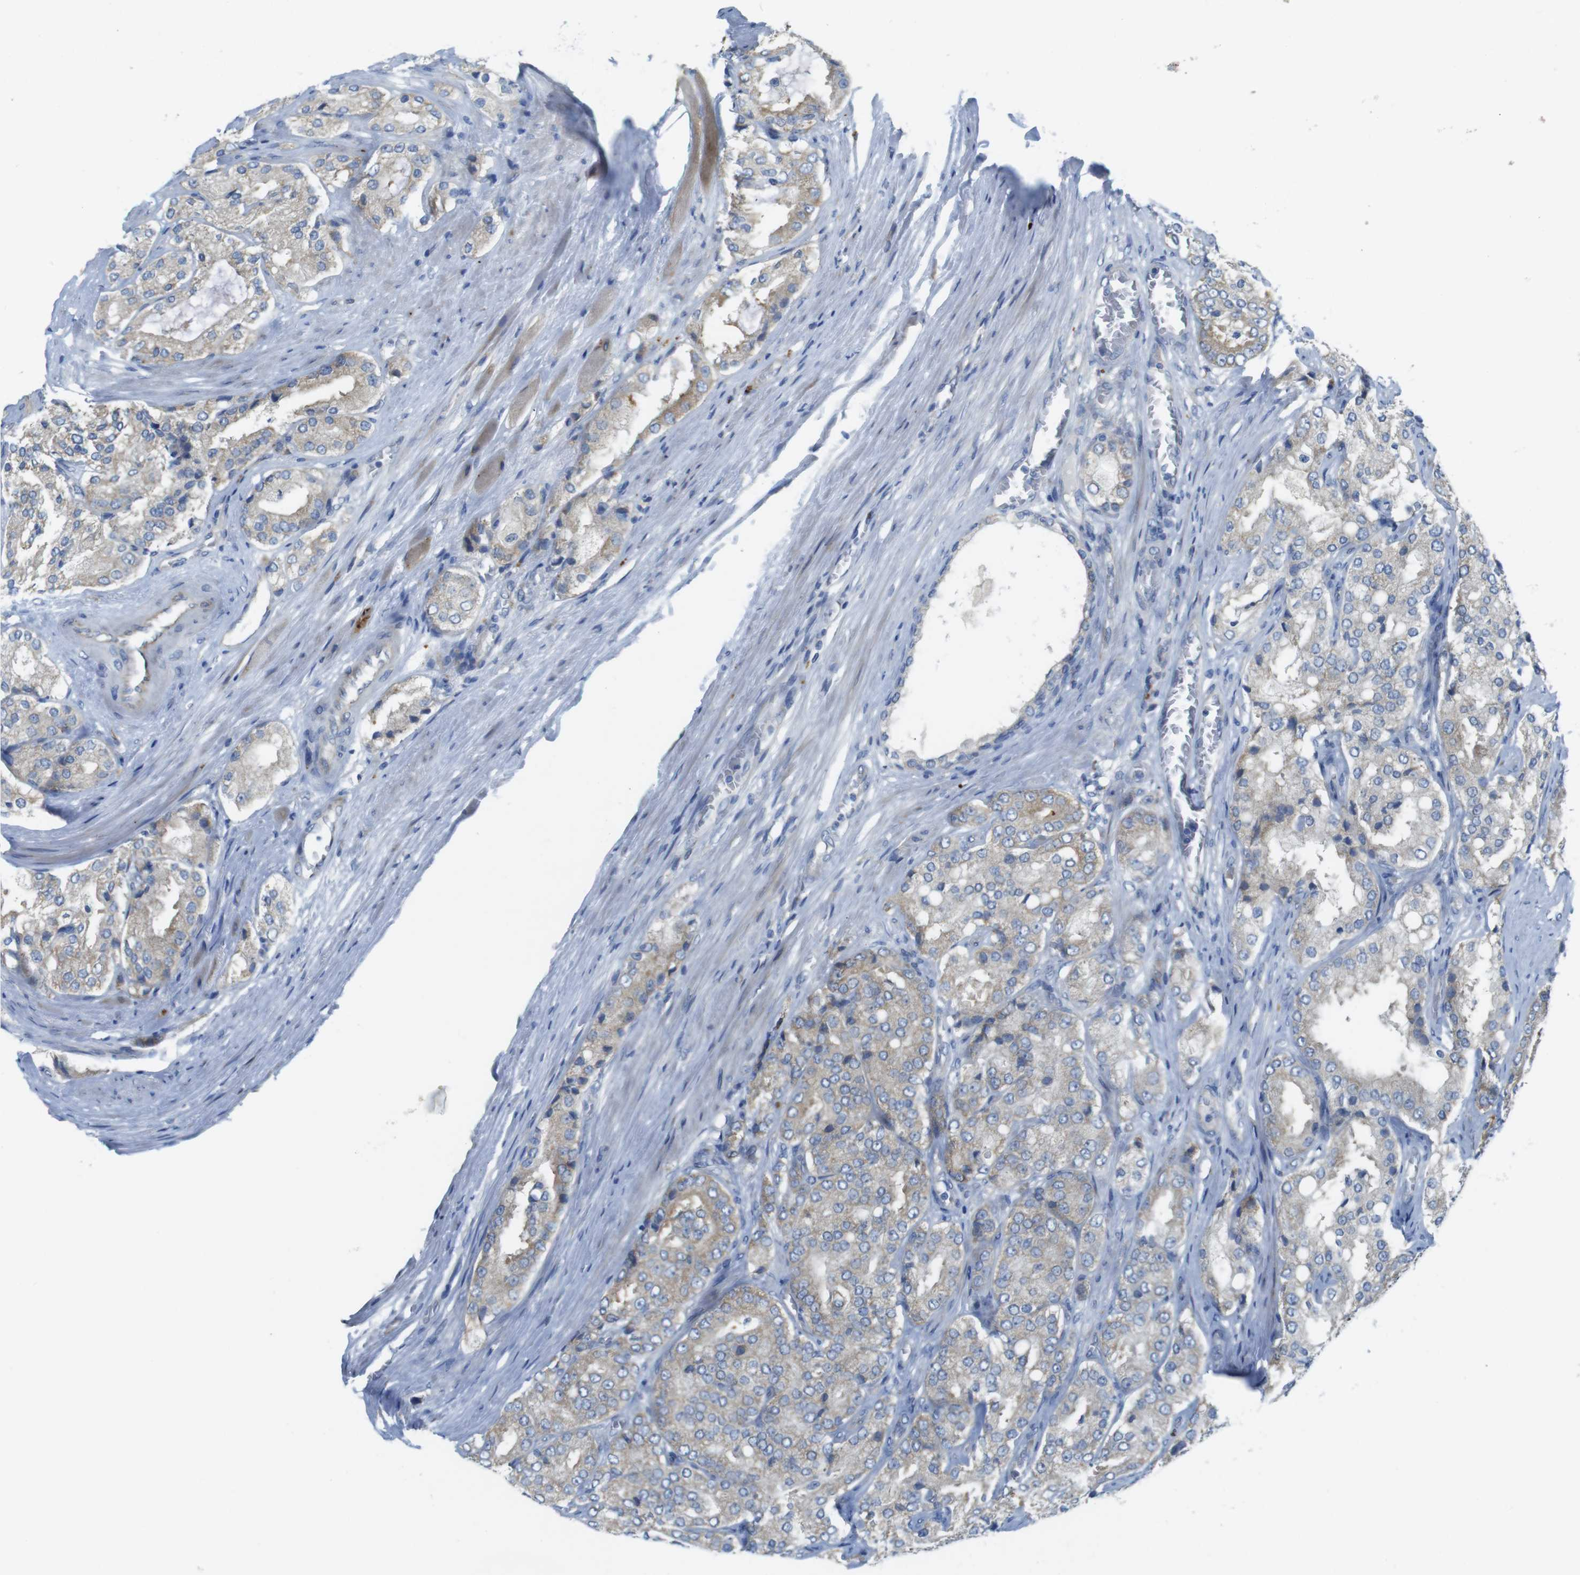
{"staining": {"intensity": "weak", "quantity": ">75%", "location": "cytoplasmic/membranous"}, "tissue": "prostate cancer", "cell_type": "Tumor cells", "image_type": "cancer", "snomed": [{"axis": "morphology", "description": "Adenocarcinoma, High grade"}, {"axis": "topography", "description": "Prostate"}], "caption": "The image demonstrates staining of prostate cancer (adenocarcinoma (high-grade)), revealing weak cytoplasmic/membranous protein positivity (brown color) within tumor cells.", "gene": "TMEM234", "patient": {"sex": "male", "age": 65}}